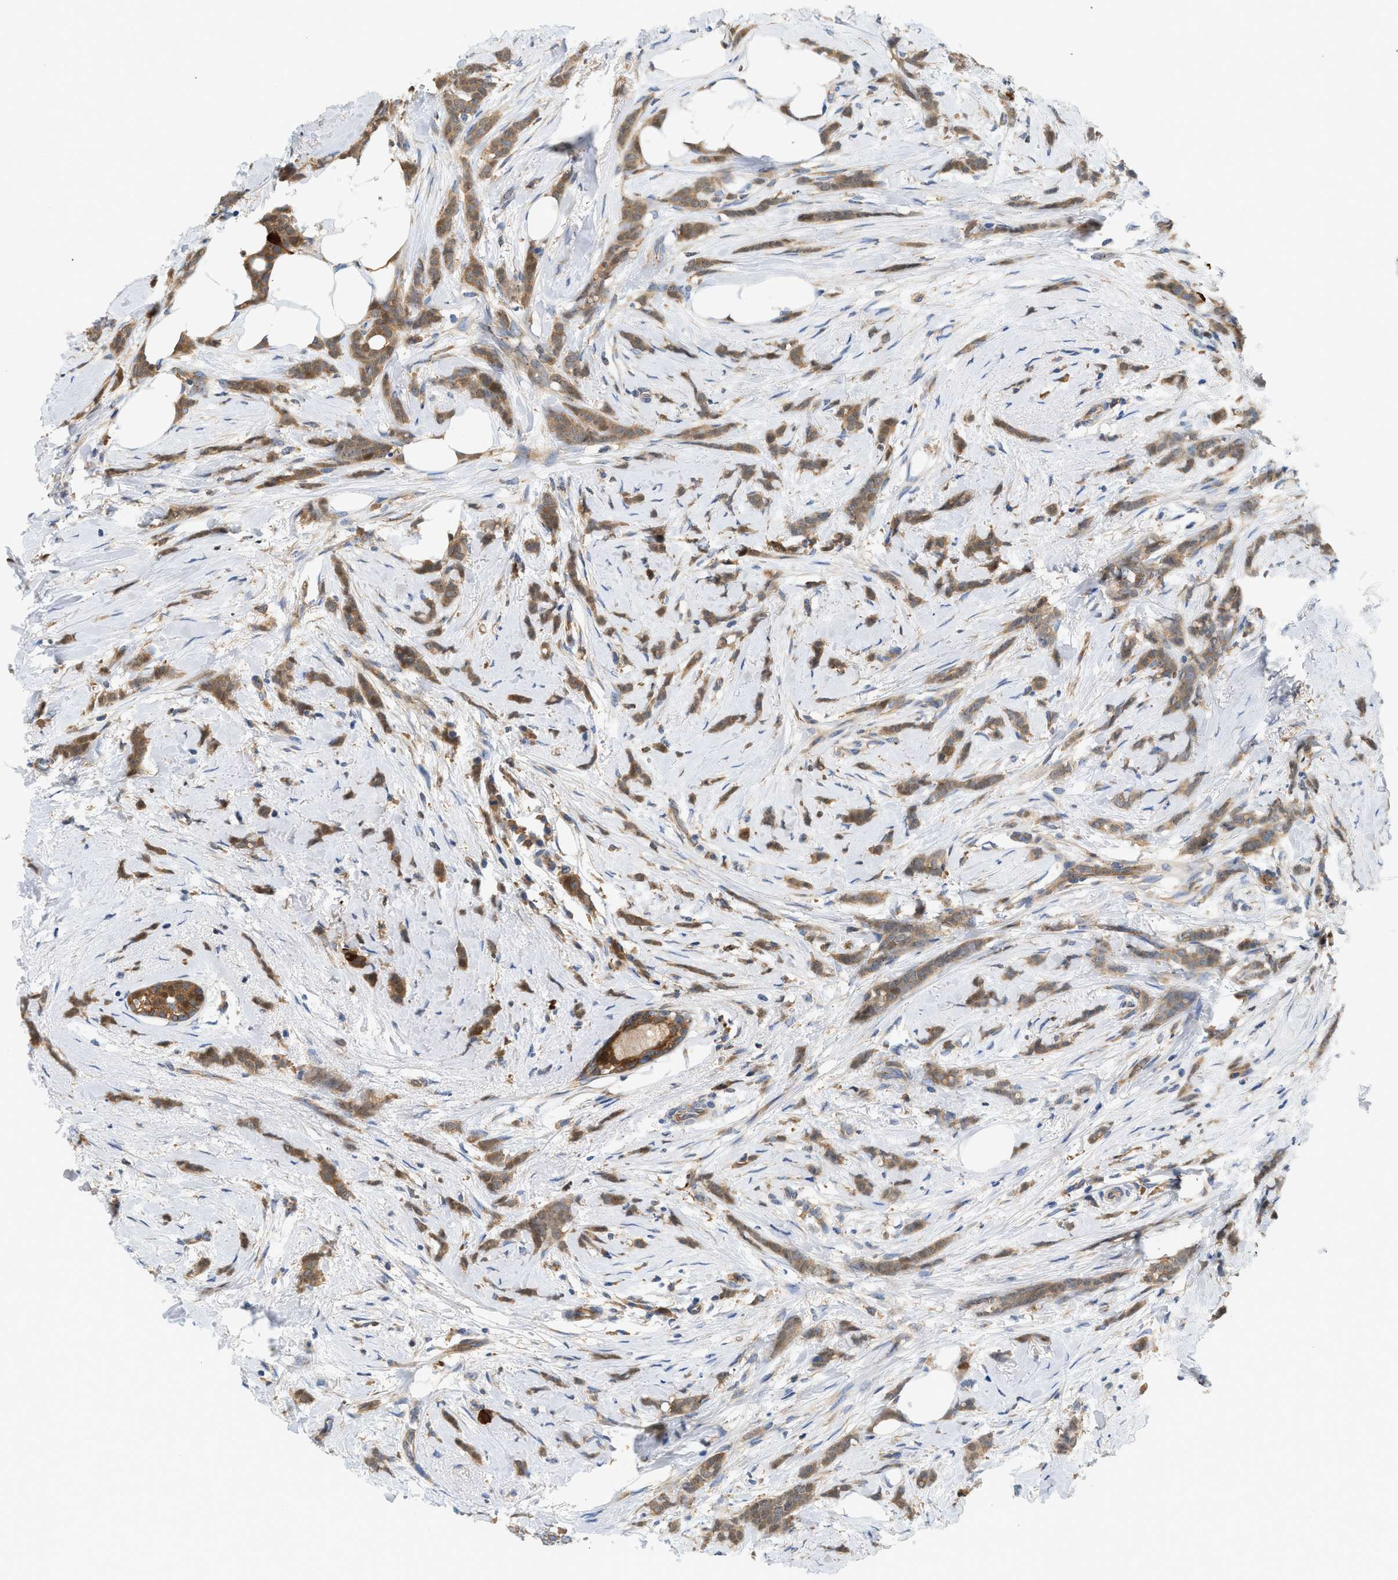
{"staining": {"intensity": "moderate", "quantity": ">75%", "location": "cytoplasmic/membranous"}, "tissue": "breast cancer", "cell_type": "Tumor cells", "image_type": "cancer", "snomed": [{"axis": "morphology", "description": "Lobular carcinoma, in situ"}, {"axis": "morphology", "description": "Lobular carcinoma"}, {"axis": "topography", "description": "Breast"}], "caption": "The micrograph shows immunohistochemical staining of breast cancer. There is moderate cytoplasmic/membranous staining is appreciated in approximately >75% of tumor cells. Nuclei are stained in blue.", "gene": "CTXN1", "patient": {"sex": "female", "age": 41}}